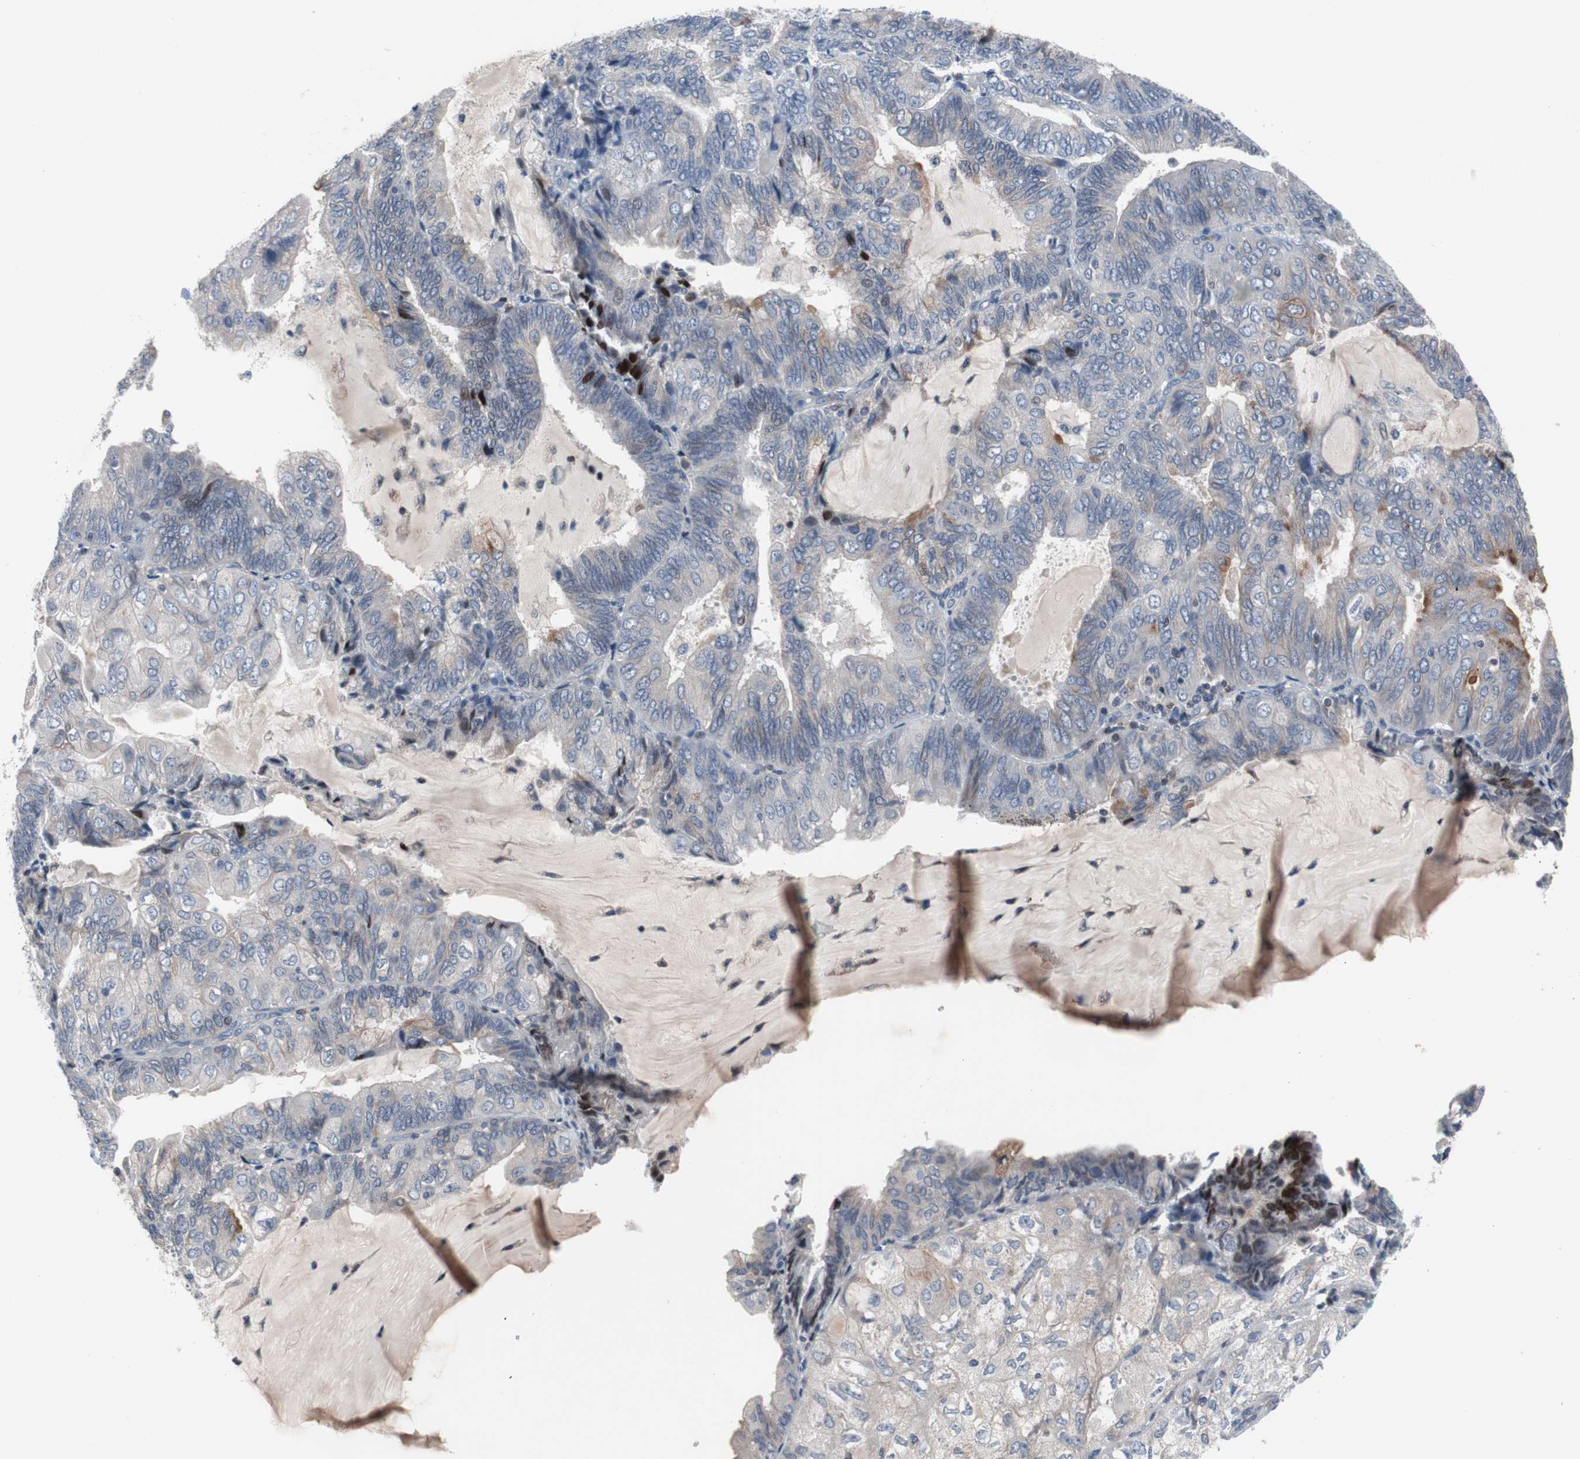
{"staining": {"intensity": "weak", "quantity": "<25%", "location": "cytoplasmic/membranous,nuclear"}, "tissue": "endometrial cancer", "cell_type": "Tumor cells", "image_type": "cancer", "snomed": [{"axis": "morphology", "description": "Adenocarcinoma, NOS"}, {"axis": "topography", "description": "Endometrium"}], "caption": "Endometrial adenocarcinoma was stained to show a protein in brown. There is no significant expression in tumor cells. Brightfield microscopy of IHC stained with DAB (3,3'-diaminobenzidine) (brown) and hematoxylin (blue), captured at high magnification.", "gene": "MUTYH", "patient": {"sex": "female", "age": 81}}